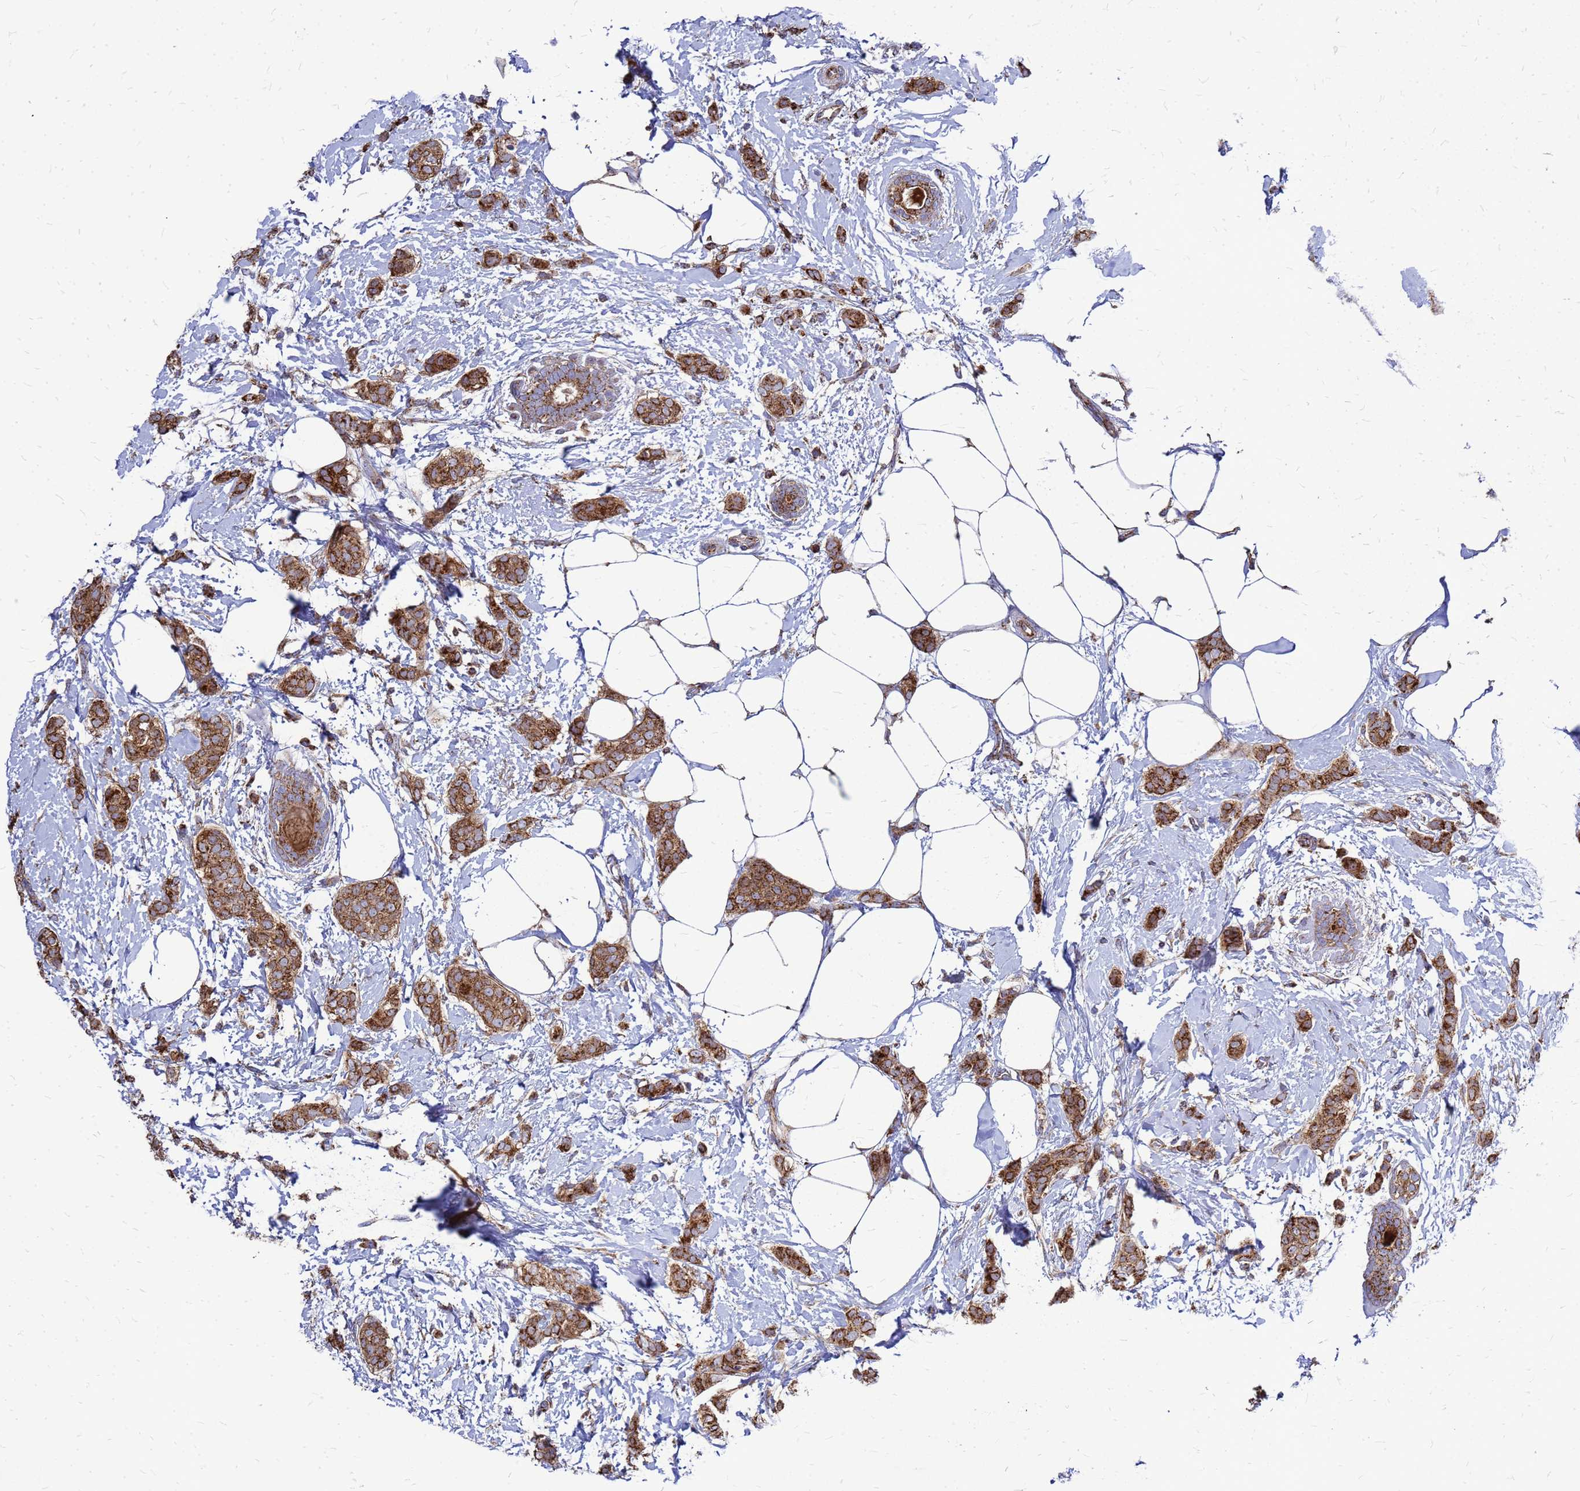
{"staining": {"intensity": "strong", "quantity": ">75%", "location": "cytoplasmic/membranous"}, "tissue": "breast cancer", "cell_type": "Tumor cells", "image_type": "cancer", "snomed": [{"axis": "morphology", "description": "Duct carcinoma"}, {"axis": "topography", "description": "Breast"}], "caption": "Immunohistochemistry photomicrograph of breast cancer stained for a protein (brown), which demonstrates high levels of strong cytoplasmic/membranous staining in approximately >75% of tumor cells.", "gene": "FSTL4", "patient": {"sex": "female", "age": 72}}